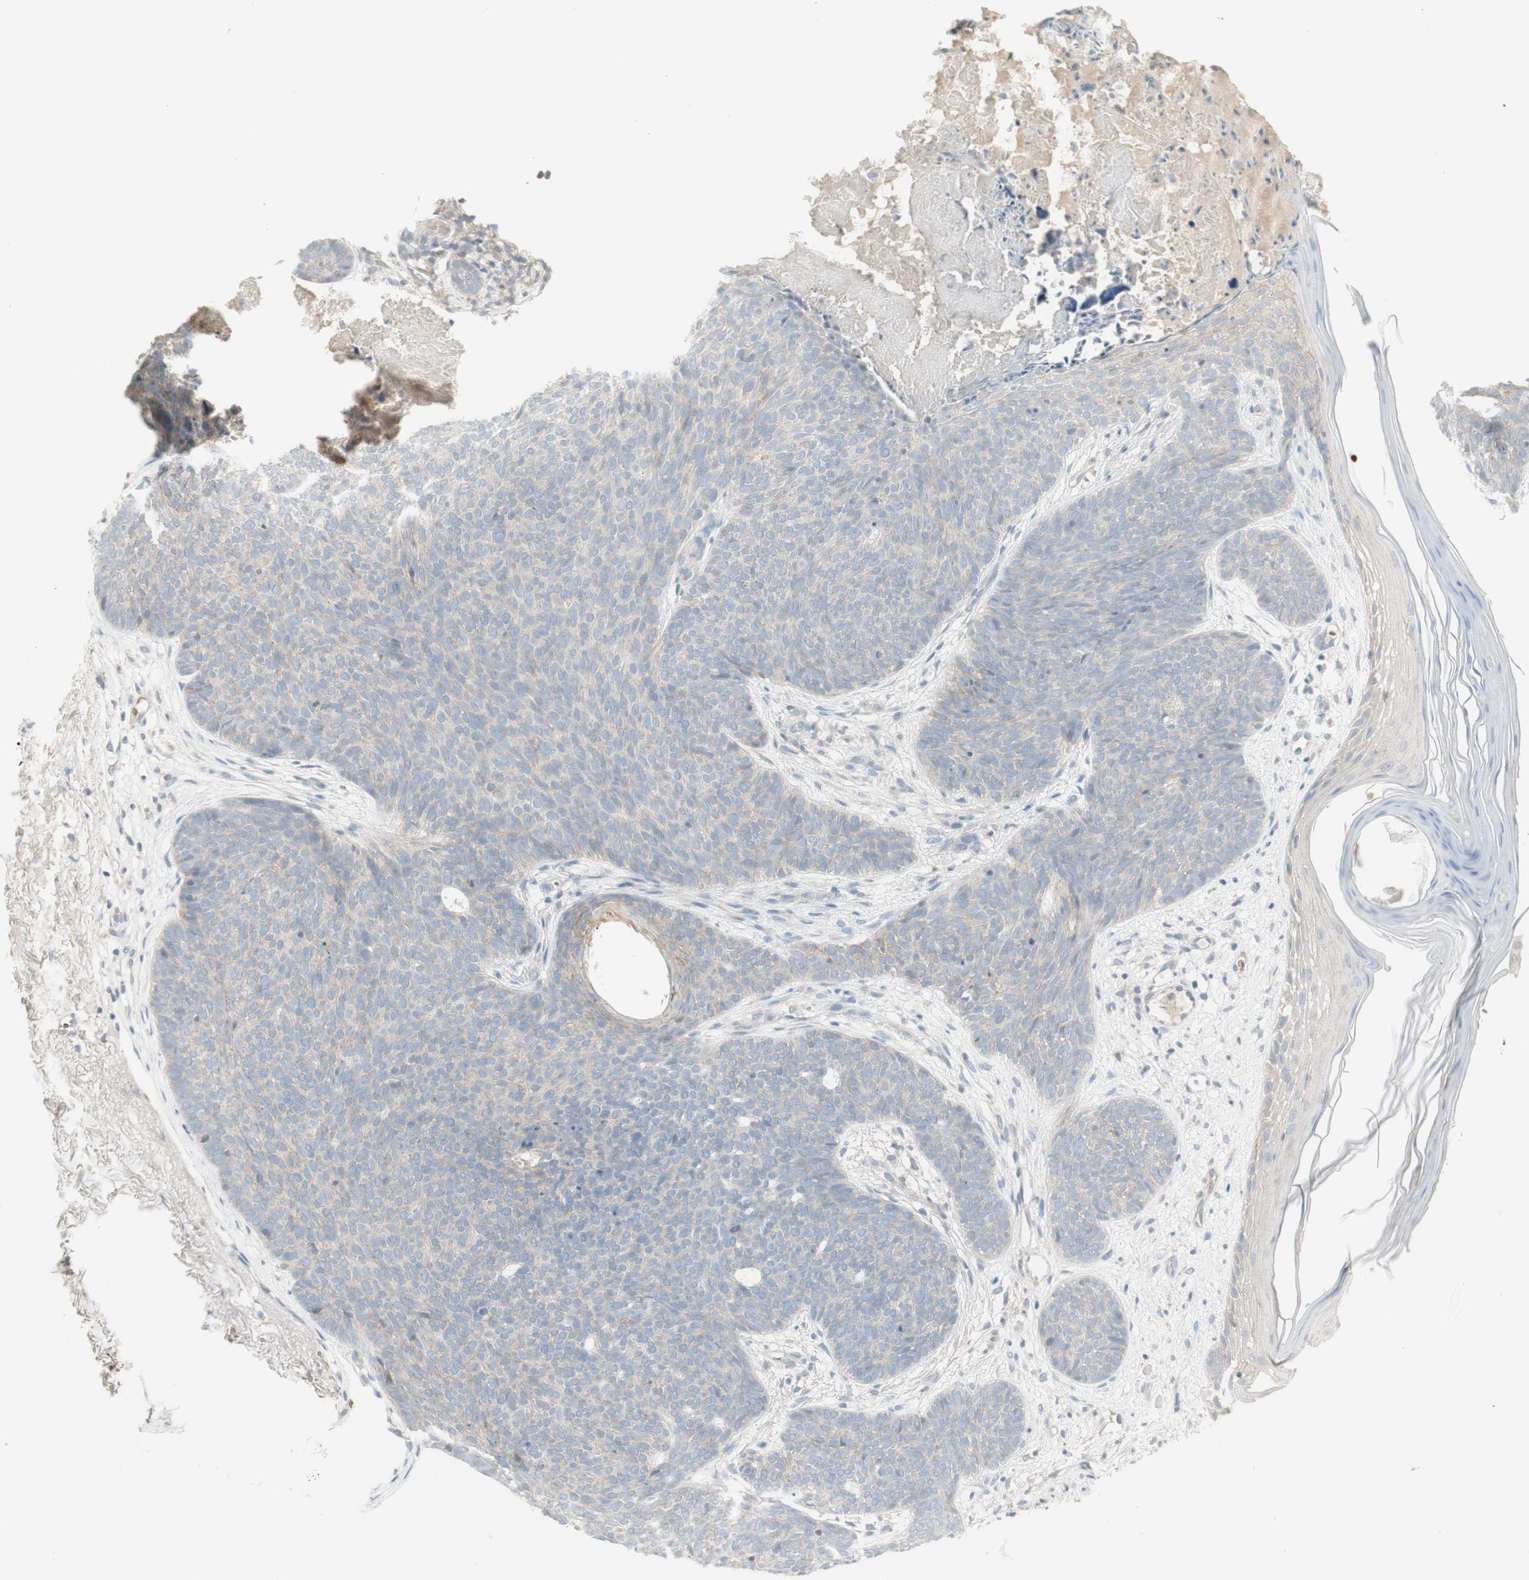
{"staining": {"intensity": "negative", "quantity": "none", "location": "none"}, "tissue": "skin cancer", "cell_type": "Tumor cells", "image_type": "cancer", "snomed": [{"axis": "morphology", "description": "Normal tissue, NOS"}, {"axis": "morphology", "description": "Basal cell carcinoma"}, {"axis": "topography", "description": "Skin"}], "caption": "Tumor cells show no significant protein expression in basal cell carcinoma (skin). (DAB IHC visualized using brightfield microscopy, high magnification).", "gene": "PTGER4", "patient": {"sex": "female", "age": 70}}